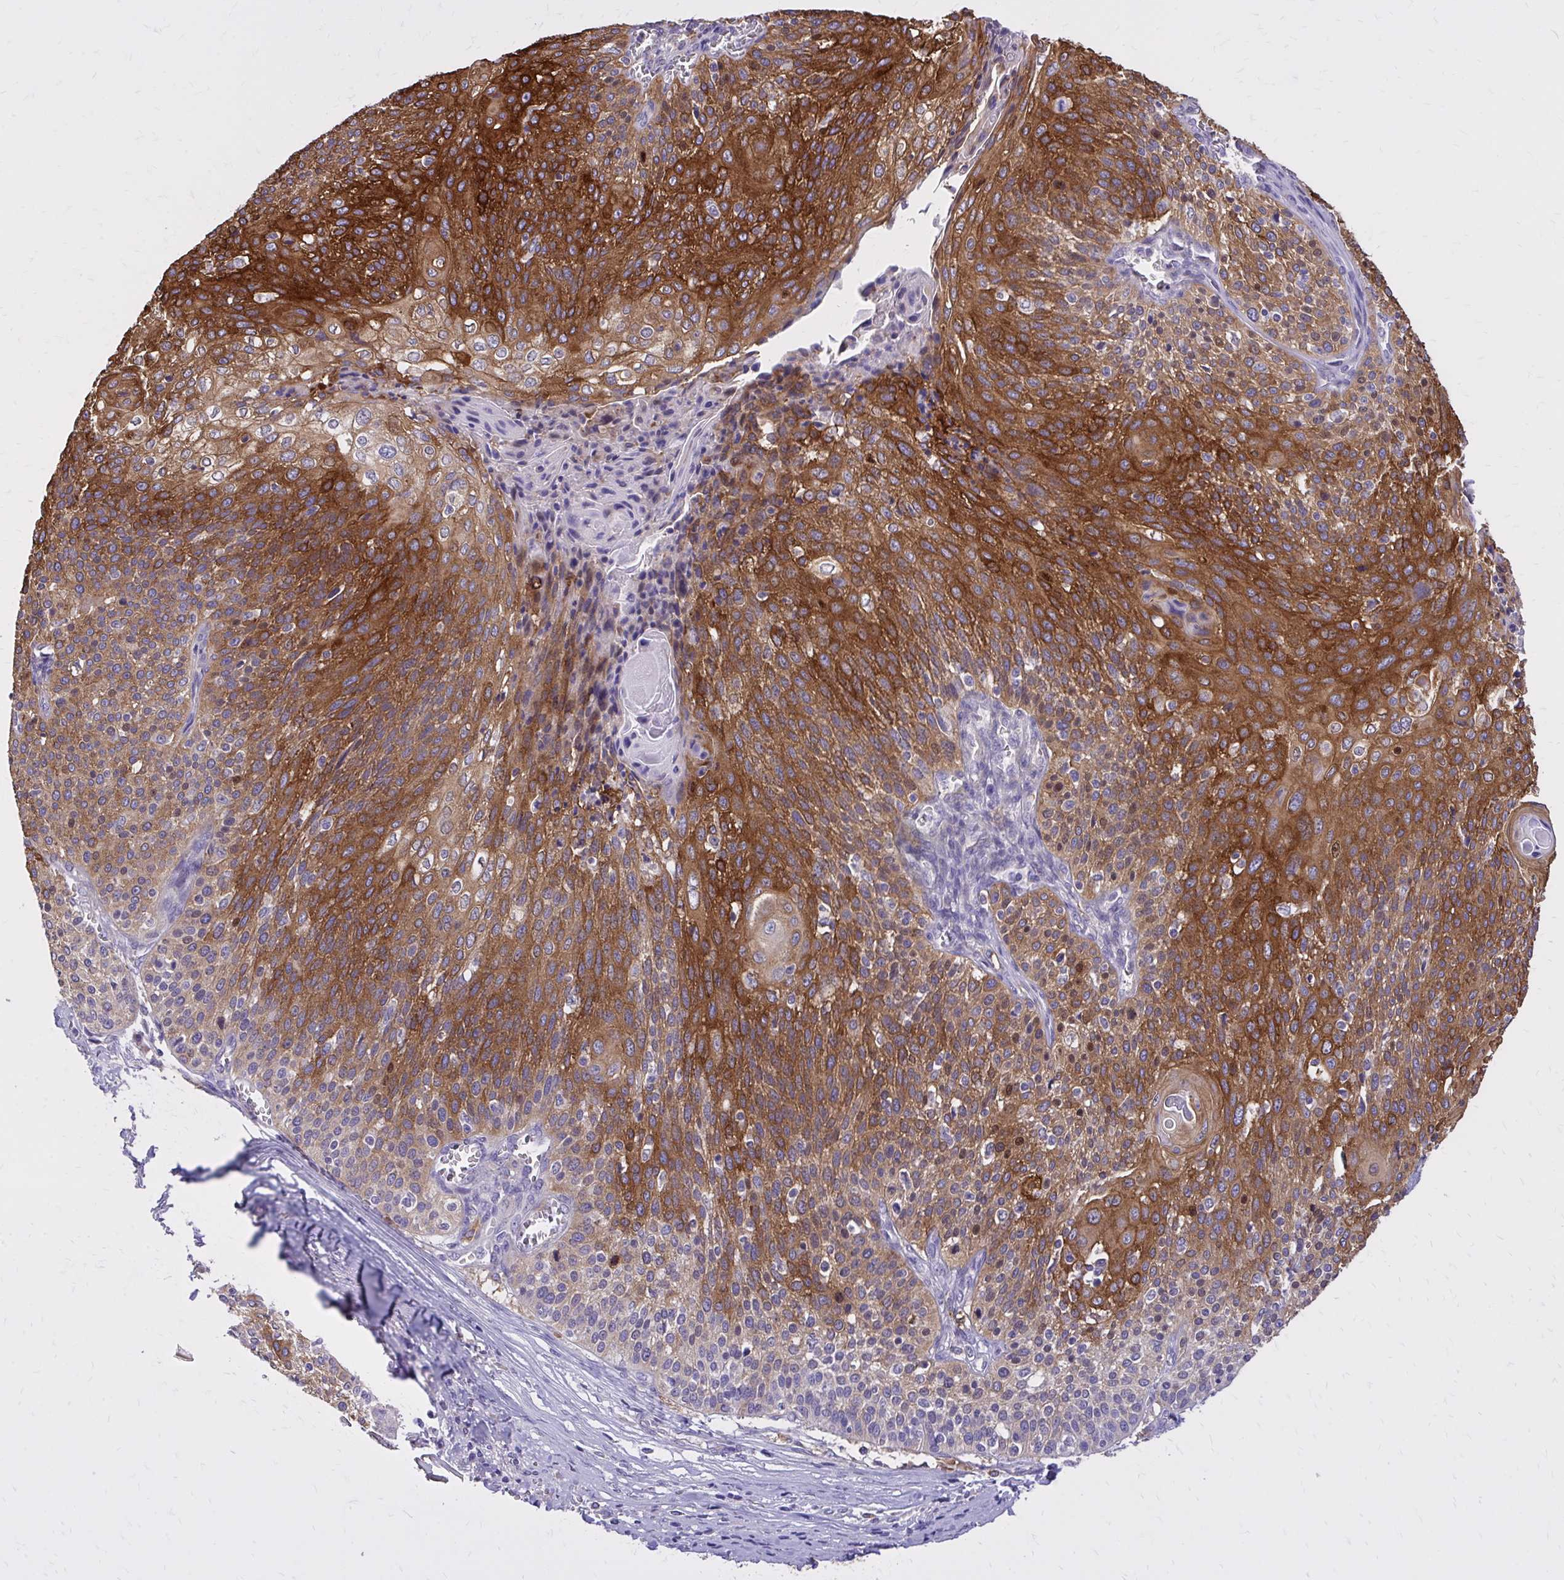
{"staining": {"intensity": "strong", "quantity": "25%-75%", "location": "cytoplasmic/membranous"}, "tissue": "cervical cancer", "cell_type": "Tumor cells", "image_type": "cancer", "snomed": [{"axis": "morphology", "description": "Squamous cell carcinoma, NOS"}, {"axis": "topography", "description": "Cervix"}], "caption": "Tumor cells show high levels of strong cytoplasmic/membranous staining in about 25%-75% of cells in human squamous cell carcinoma (cervical).", "gene": "EPB41L1", "patient": {"sex": "female", "age": 31}}